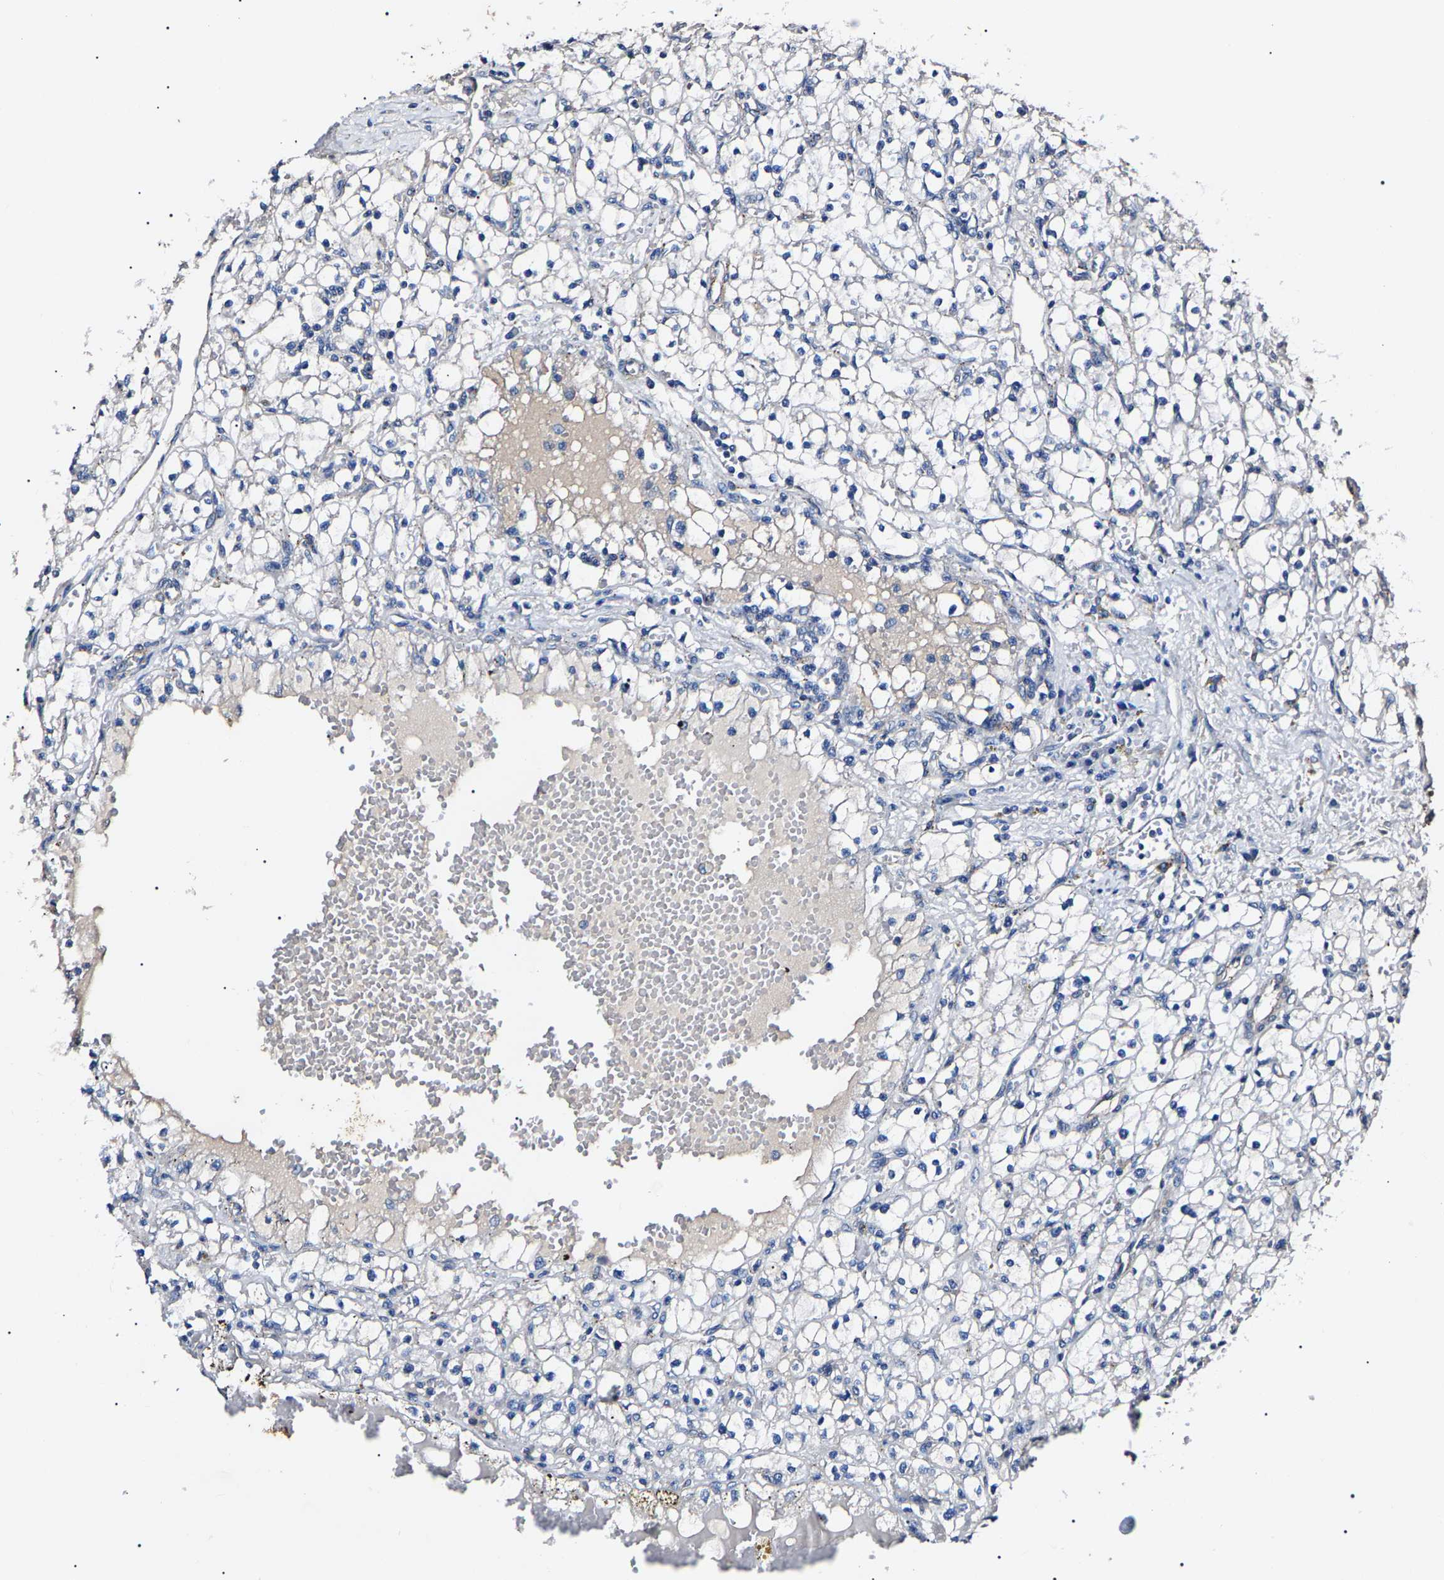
{"staining": {"intensity": "negative", "quantity": "none", "location": "none"}, "tissue": "renal cancer", "cell_type": "Tumor cells", "image_type": "cancer", "snomed": [{"axis": "morphology", "description": "Adenocarcinoma, NOS"}, {"axis": "topography", "description": "Kidney"}], "caption": "Immunohistochemistry histopathology image of neoplastic tissue: renal cancer (adenocarcinoma) stained with DAB shows no significant protein expression in tumor cells.", "gene": "KLHL42", "patient": {"sex": "male", "age": 56}}